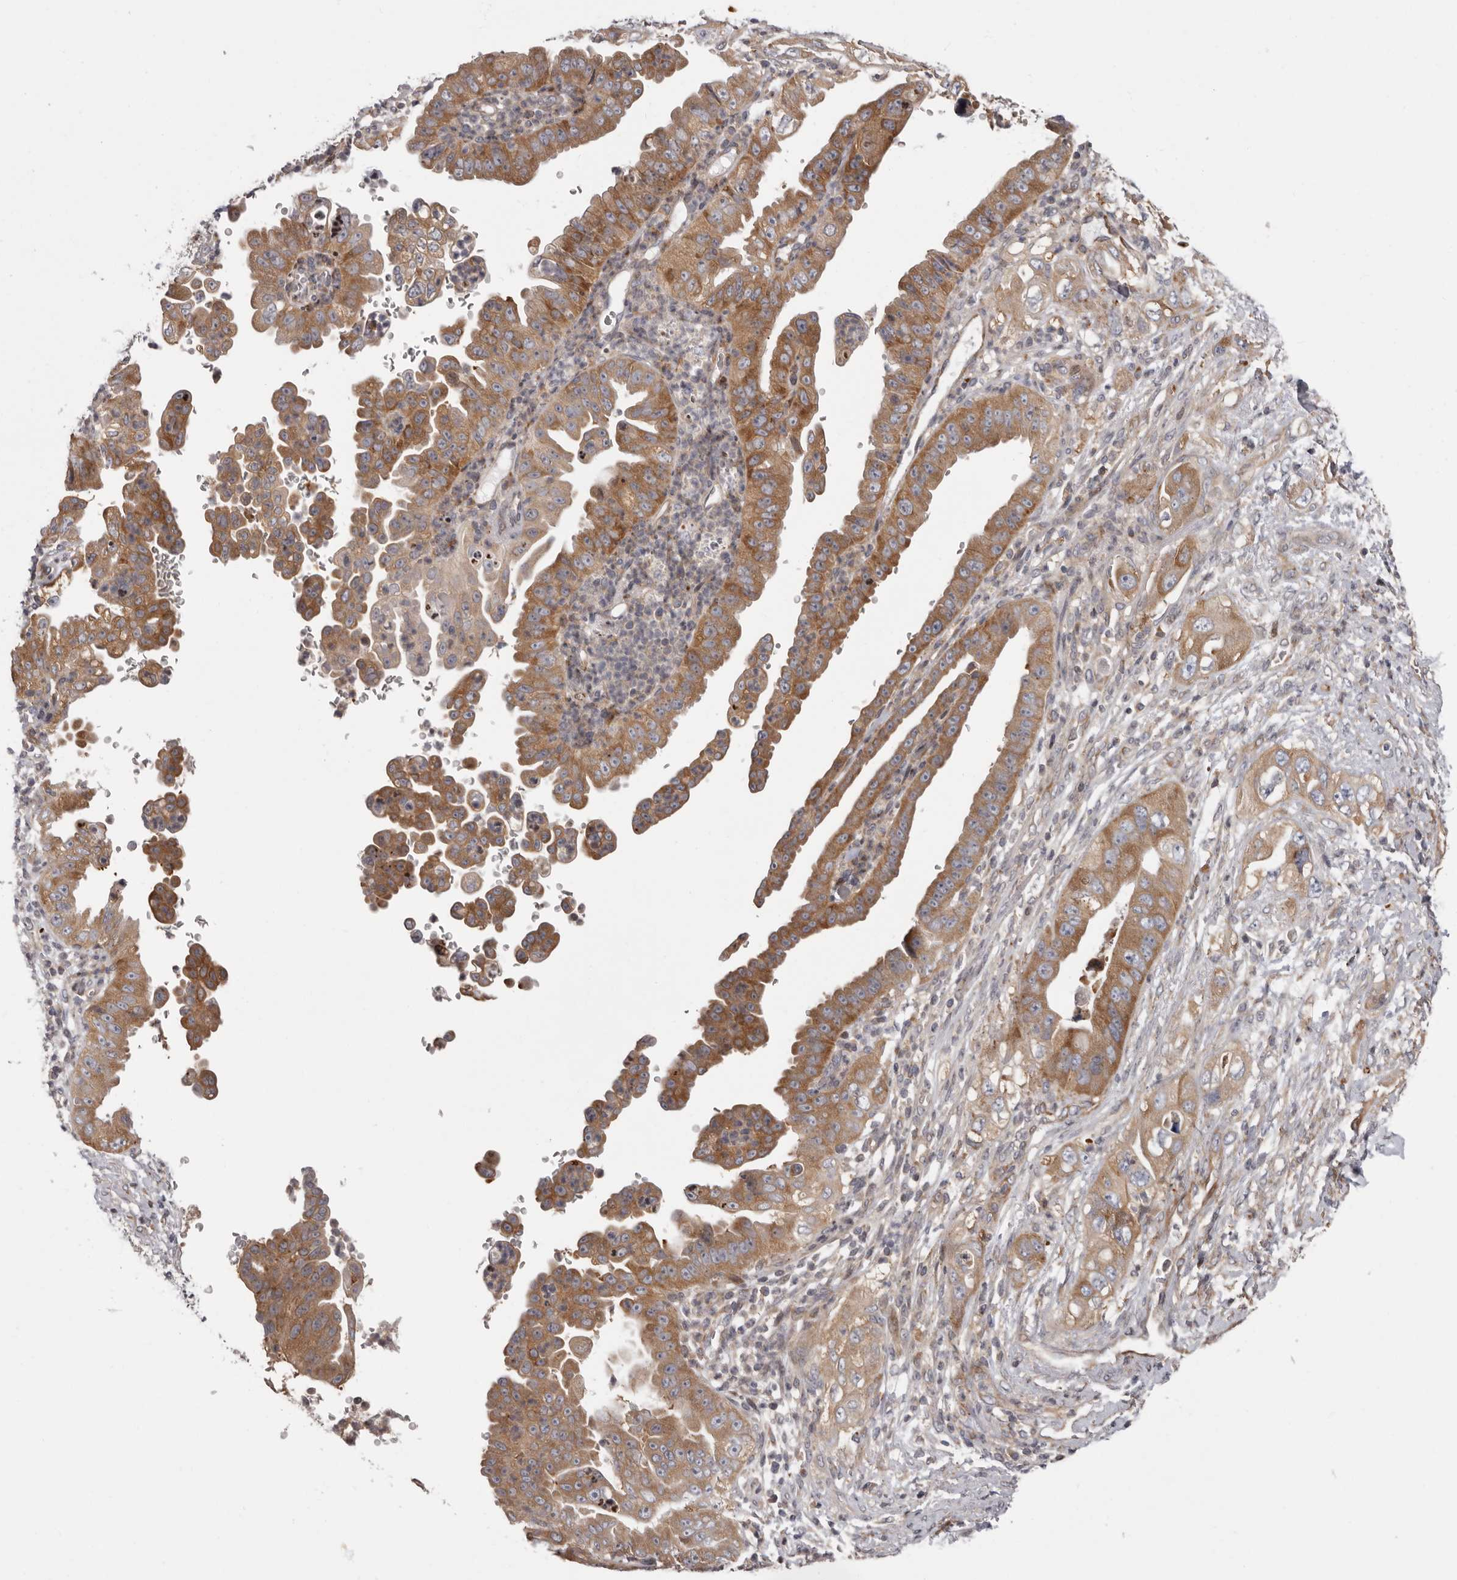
{"staining": {"intensity": "moderate", "quantity": ">75%", "location": "cytoplasmic/membranous"}, "tissue": "pancreatic cancer", "cell_type": "Tumor cells", "image_type": "cancer", "snomed": [{"axis": "morphology", "description": "Adenocarcinoma, NOS"}, {"axis": "topography", "description": "Pancreas"}], "caption": "Immunohistochemistry image of human pancreatic cancer stained for a protein (brown), which exhibits medium levels of moderate cytoplasmic/membranous expression in about >75% of tumor cells.", "gene": "FGFR4", "patient": {"sex": "female", "age": 78}}